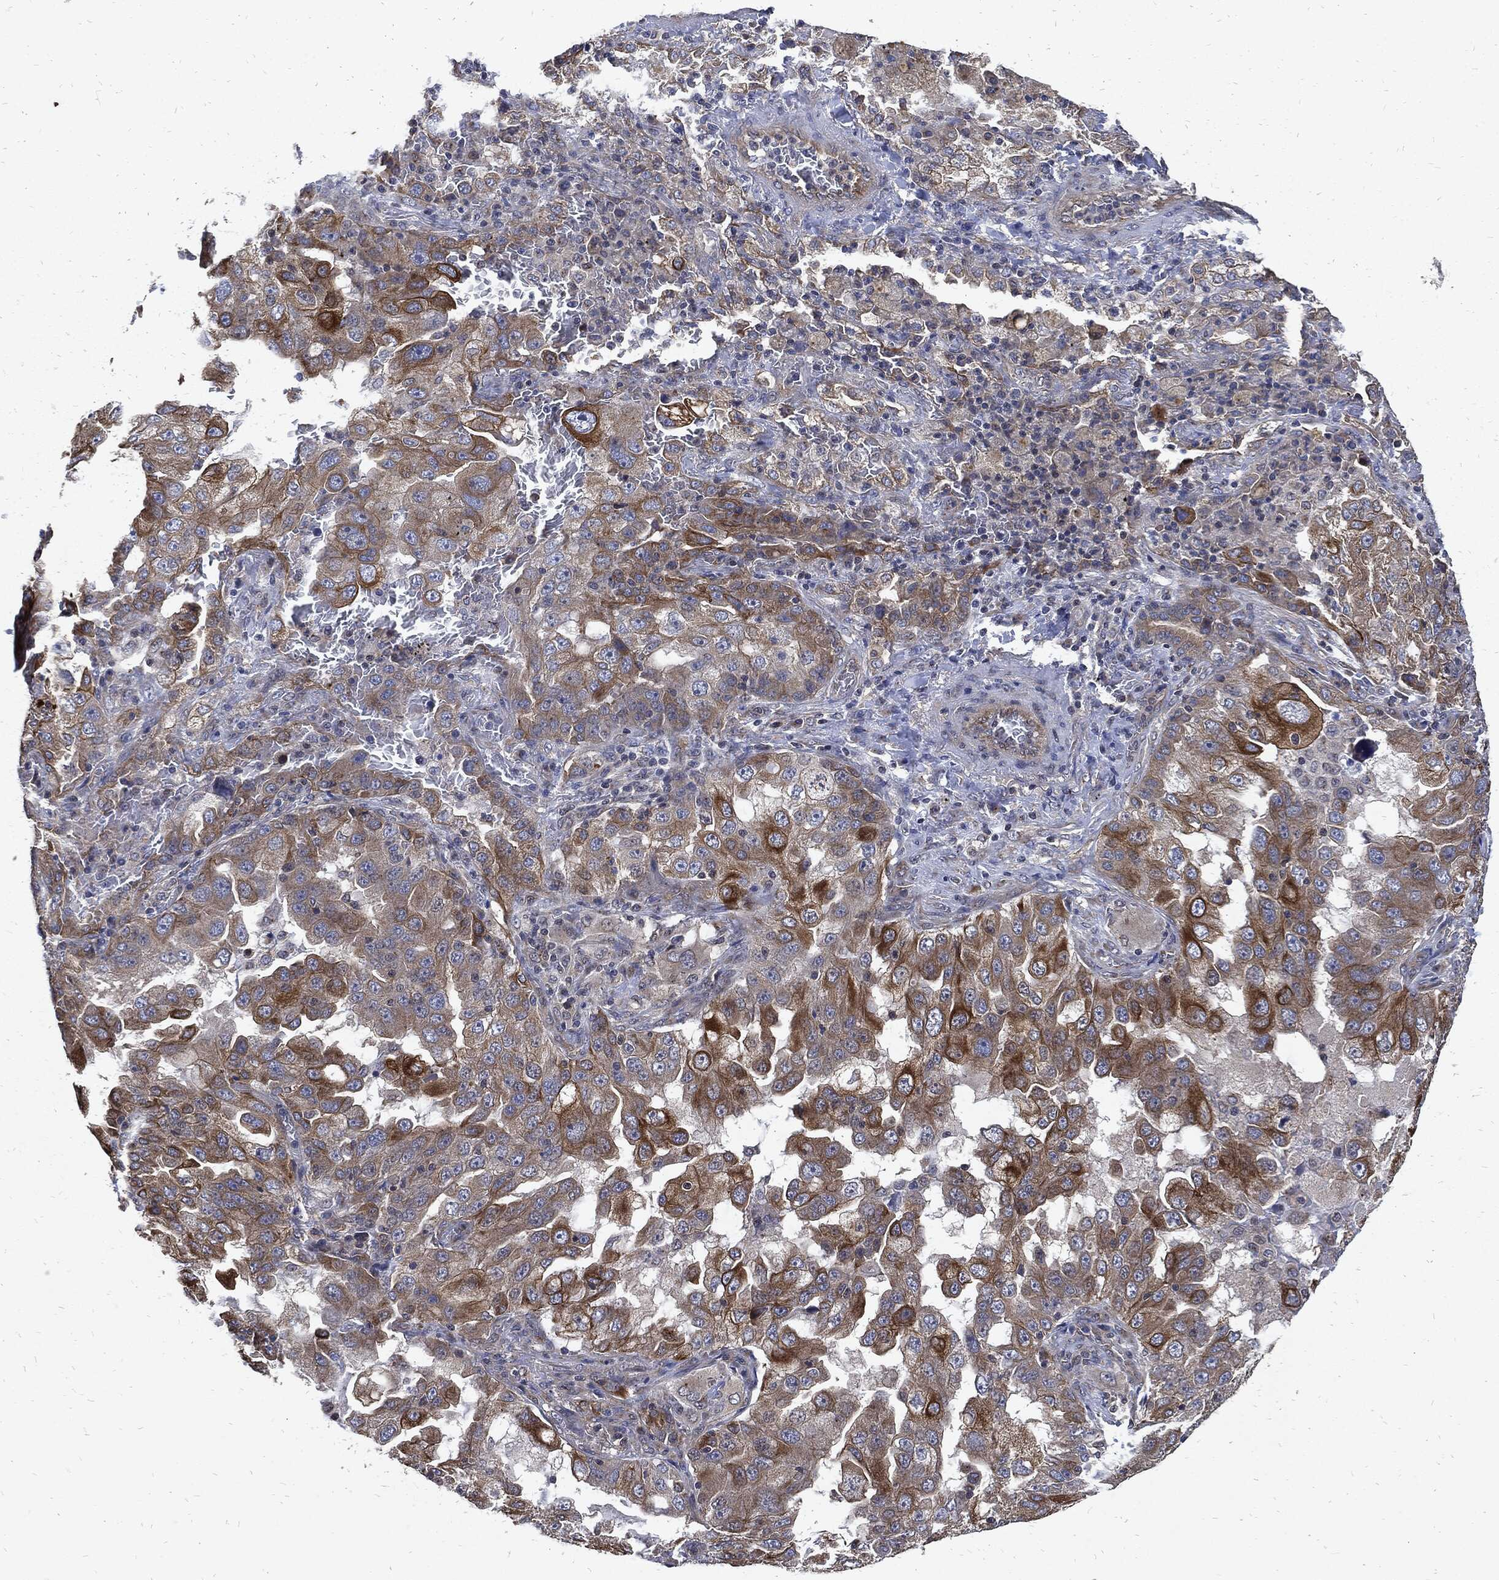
{"staining": {"intensity": "strong", "quantity": "<25%", "location": "cytoplasmic/membranous"}, "tissue": "lung cancer", "cell_type": "Tumor cells", "image_type": "cancer", "snomed": [{"axis": "morphology", "description": "Adenocarcinoma, NOS"}, {"axis": "topography", "description": "Lung"}], "caption": "This is a histology image of IHC staining of lung cancer (adenocarcinoma), which shows strong expression in the cytoplasmic/membranous of tumor cells.", "gene": "DCTN1", "patient": {"sex": "female", "age": 61}}